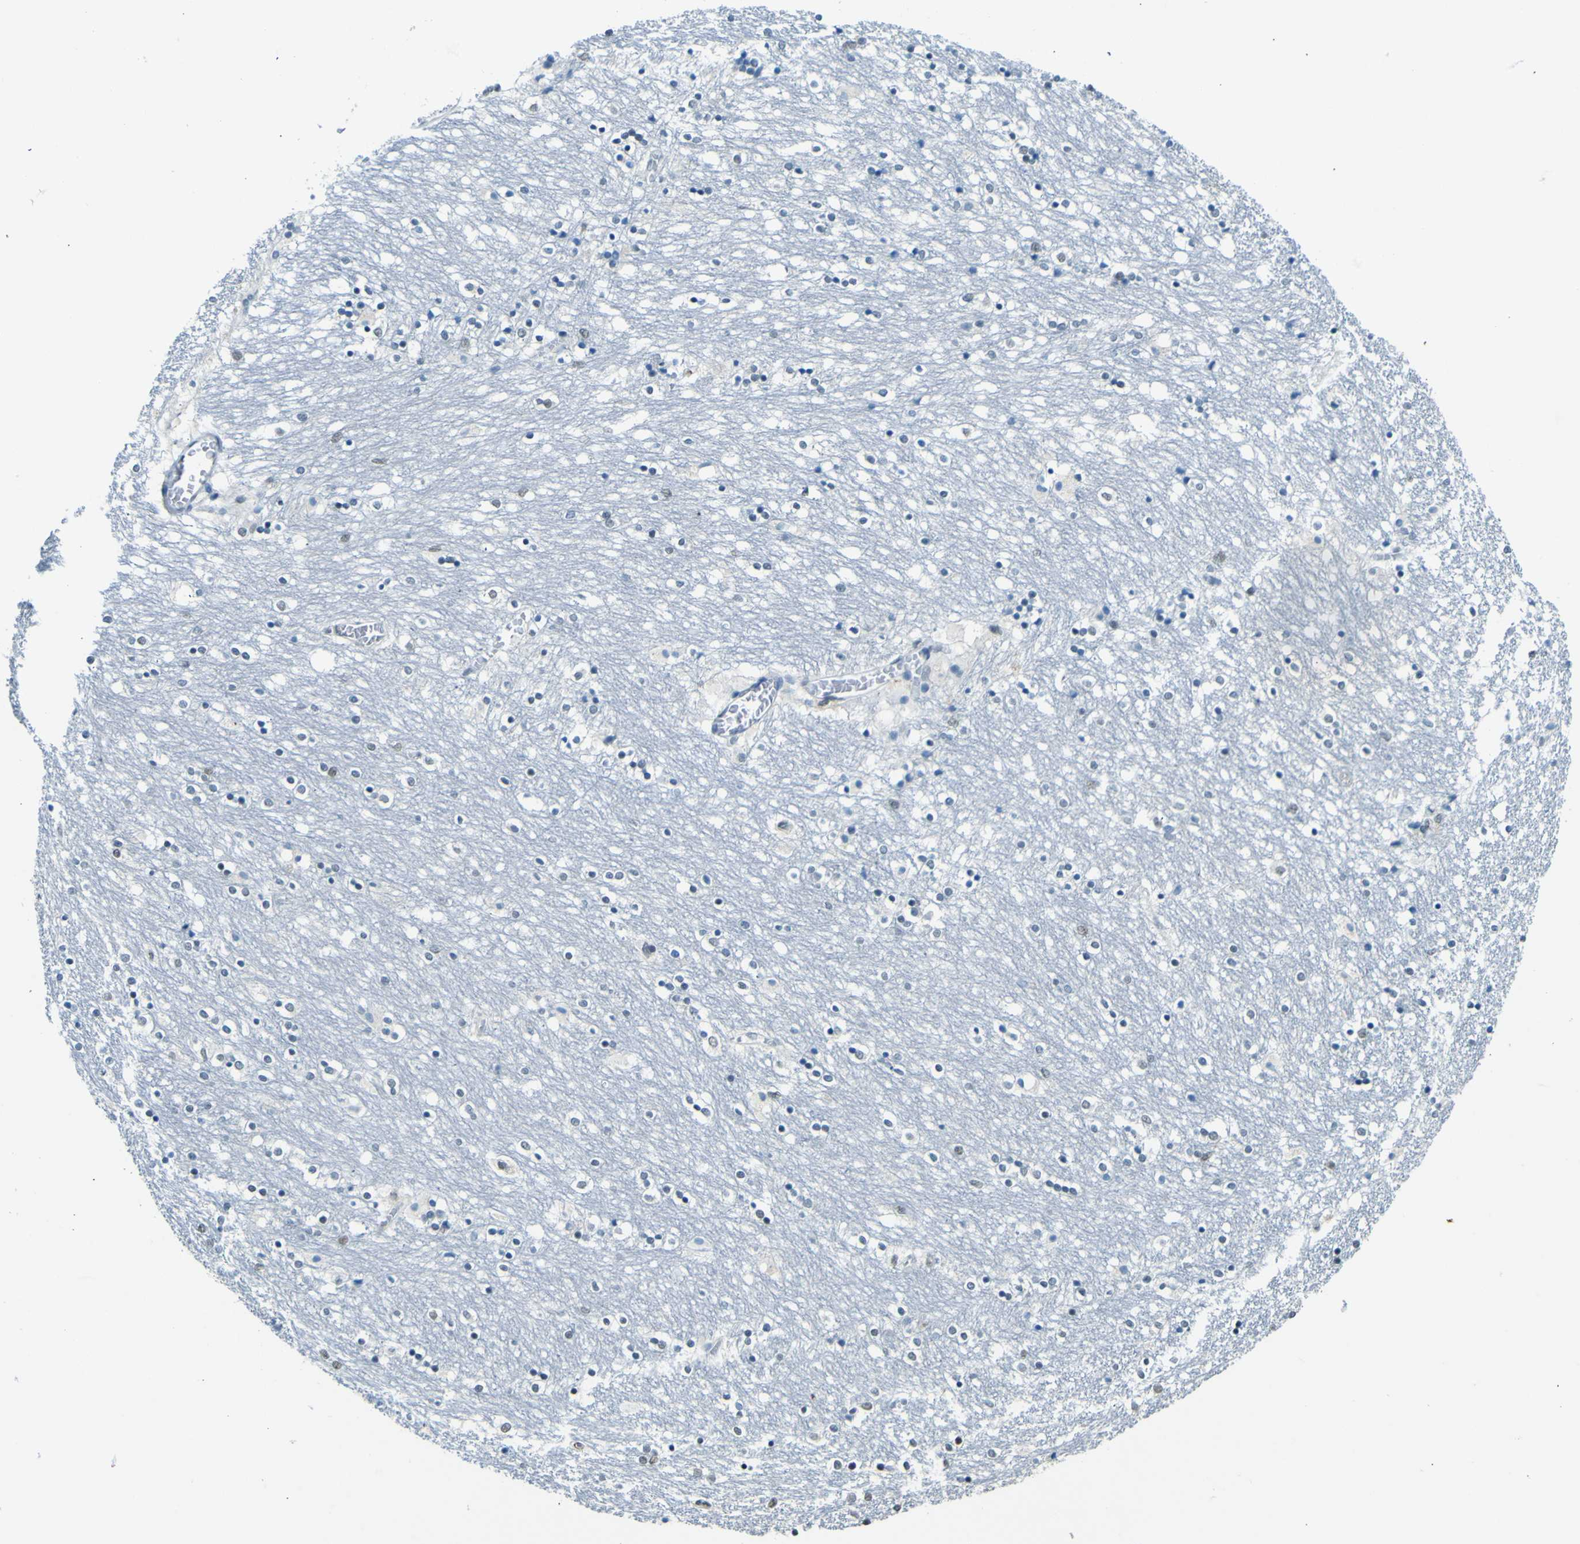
{"staining": {"intensity": "weak", "quantity": "<25%", "location": "nuclear"}, "tissue": "caudate", "cell_type": "Glial cells", "image_type": "normal", "snomed": [{"axis": "morphology", "description": "Normal tissue, NOS"}, {"axis": "topography", "description": "Lateral ventricle wall"}], "caption": "The immunohistochemistry histopathology image has no significant staining in glial cells of caudate. The staining is performed using DAB brown chromogen with nuclei counter-stained in using hematoxylin.", "gene": "CEBPG", "patient": {"sex": "female", "age": 54}}